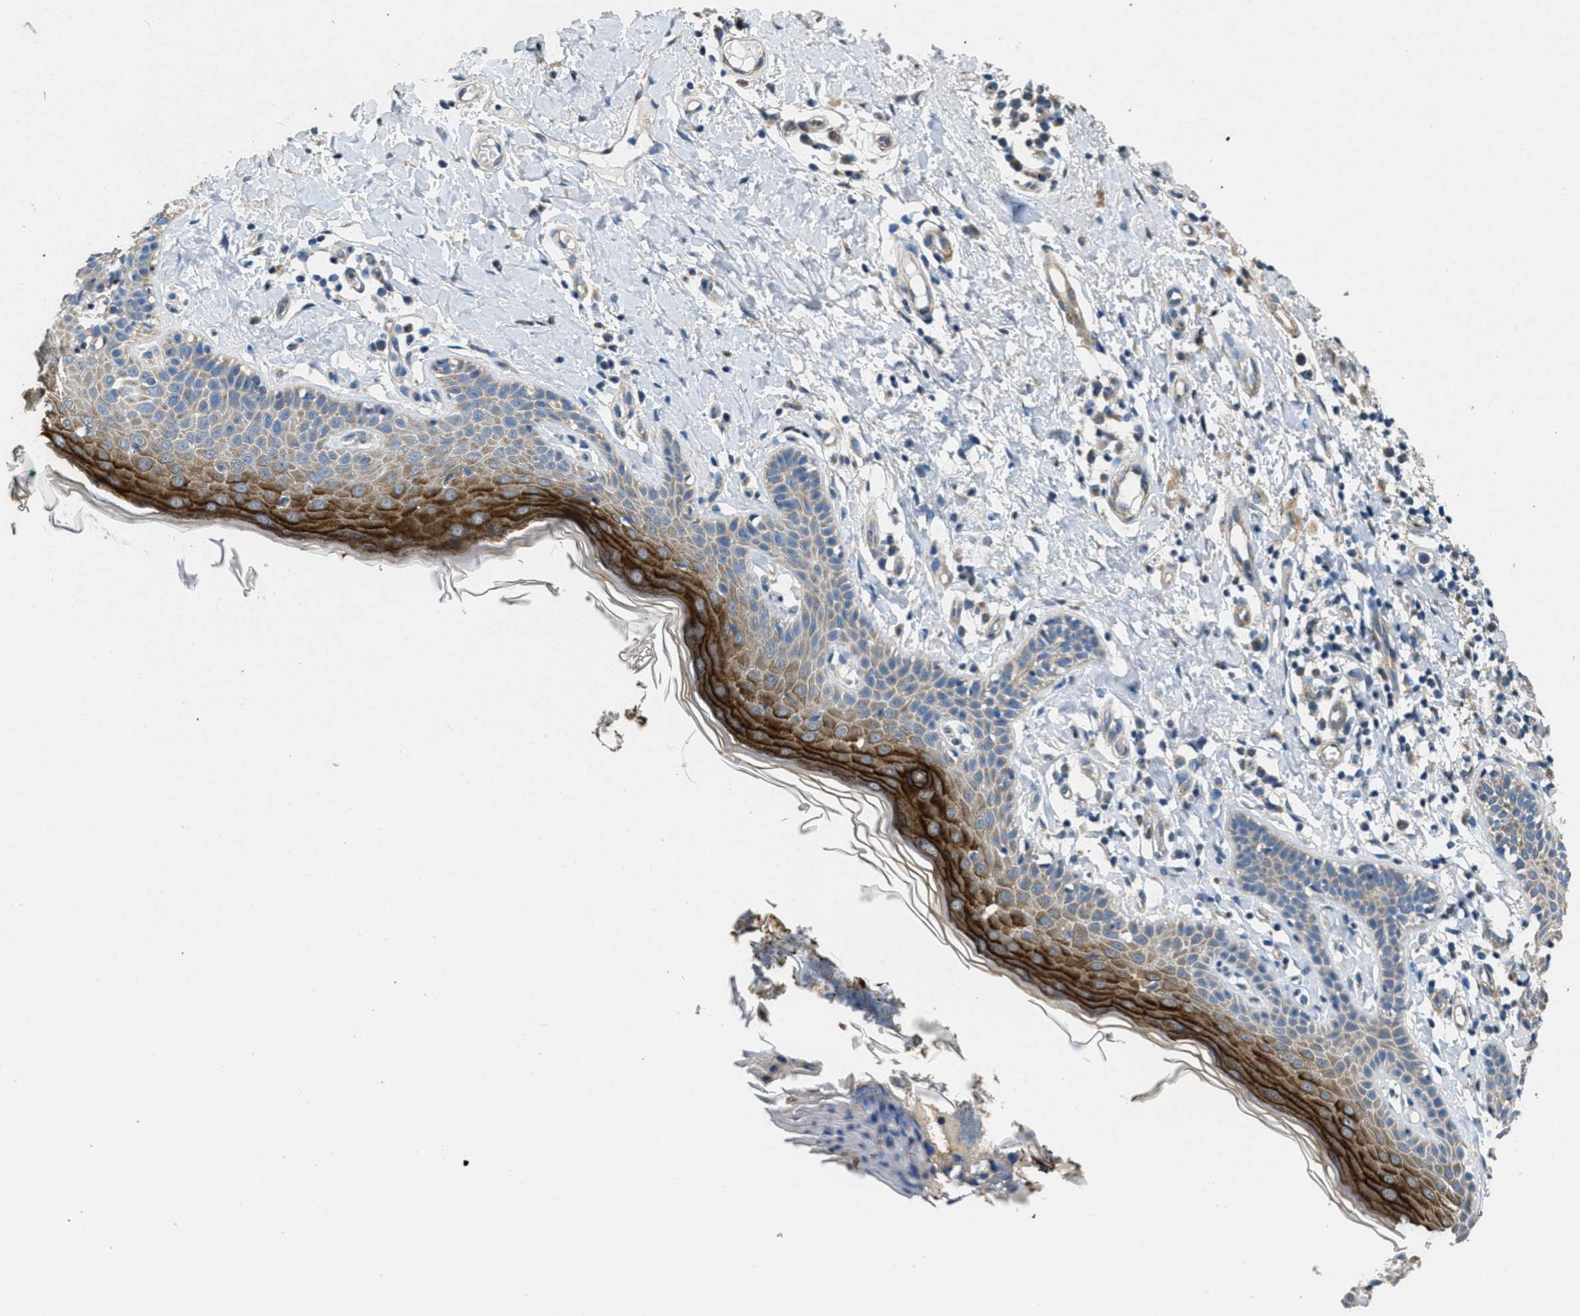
{"staining": {"intensity": "strong", "quantity": "25%-75%", "location": "cytoplasmic/membranous"}, "tissue": "skin cancer", "cell_type": "Tumor cells", "image_type": "cancer", "snomed": [{"axis": "morphology", "description": "Squamous cell carcinoma in situ, NOS"}, {"axis": "morphology", "description": "Squamous cell carcinoma, NOS"}, {"axis": "topography", "description": "Skin"}], "caption": "Immunohistochemistry (IHC) (DAB (3,3'-diaminobenzidine)) staining of human skin cancer demonstrates strong cytoplasmic/membranous protein positivity in approximately 25%-75% of tumor cells. The protein is shown in brown color, while the nuclei are stained blue.", "gene": "TOMM70", "patient": {"sex": "male", "age": 93}}